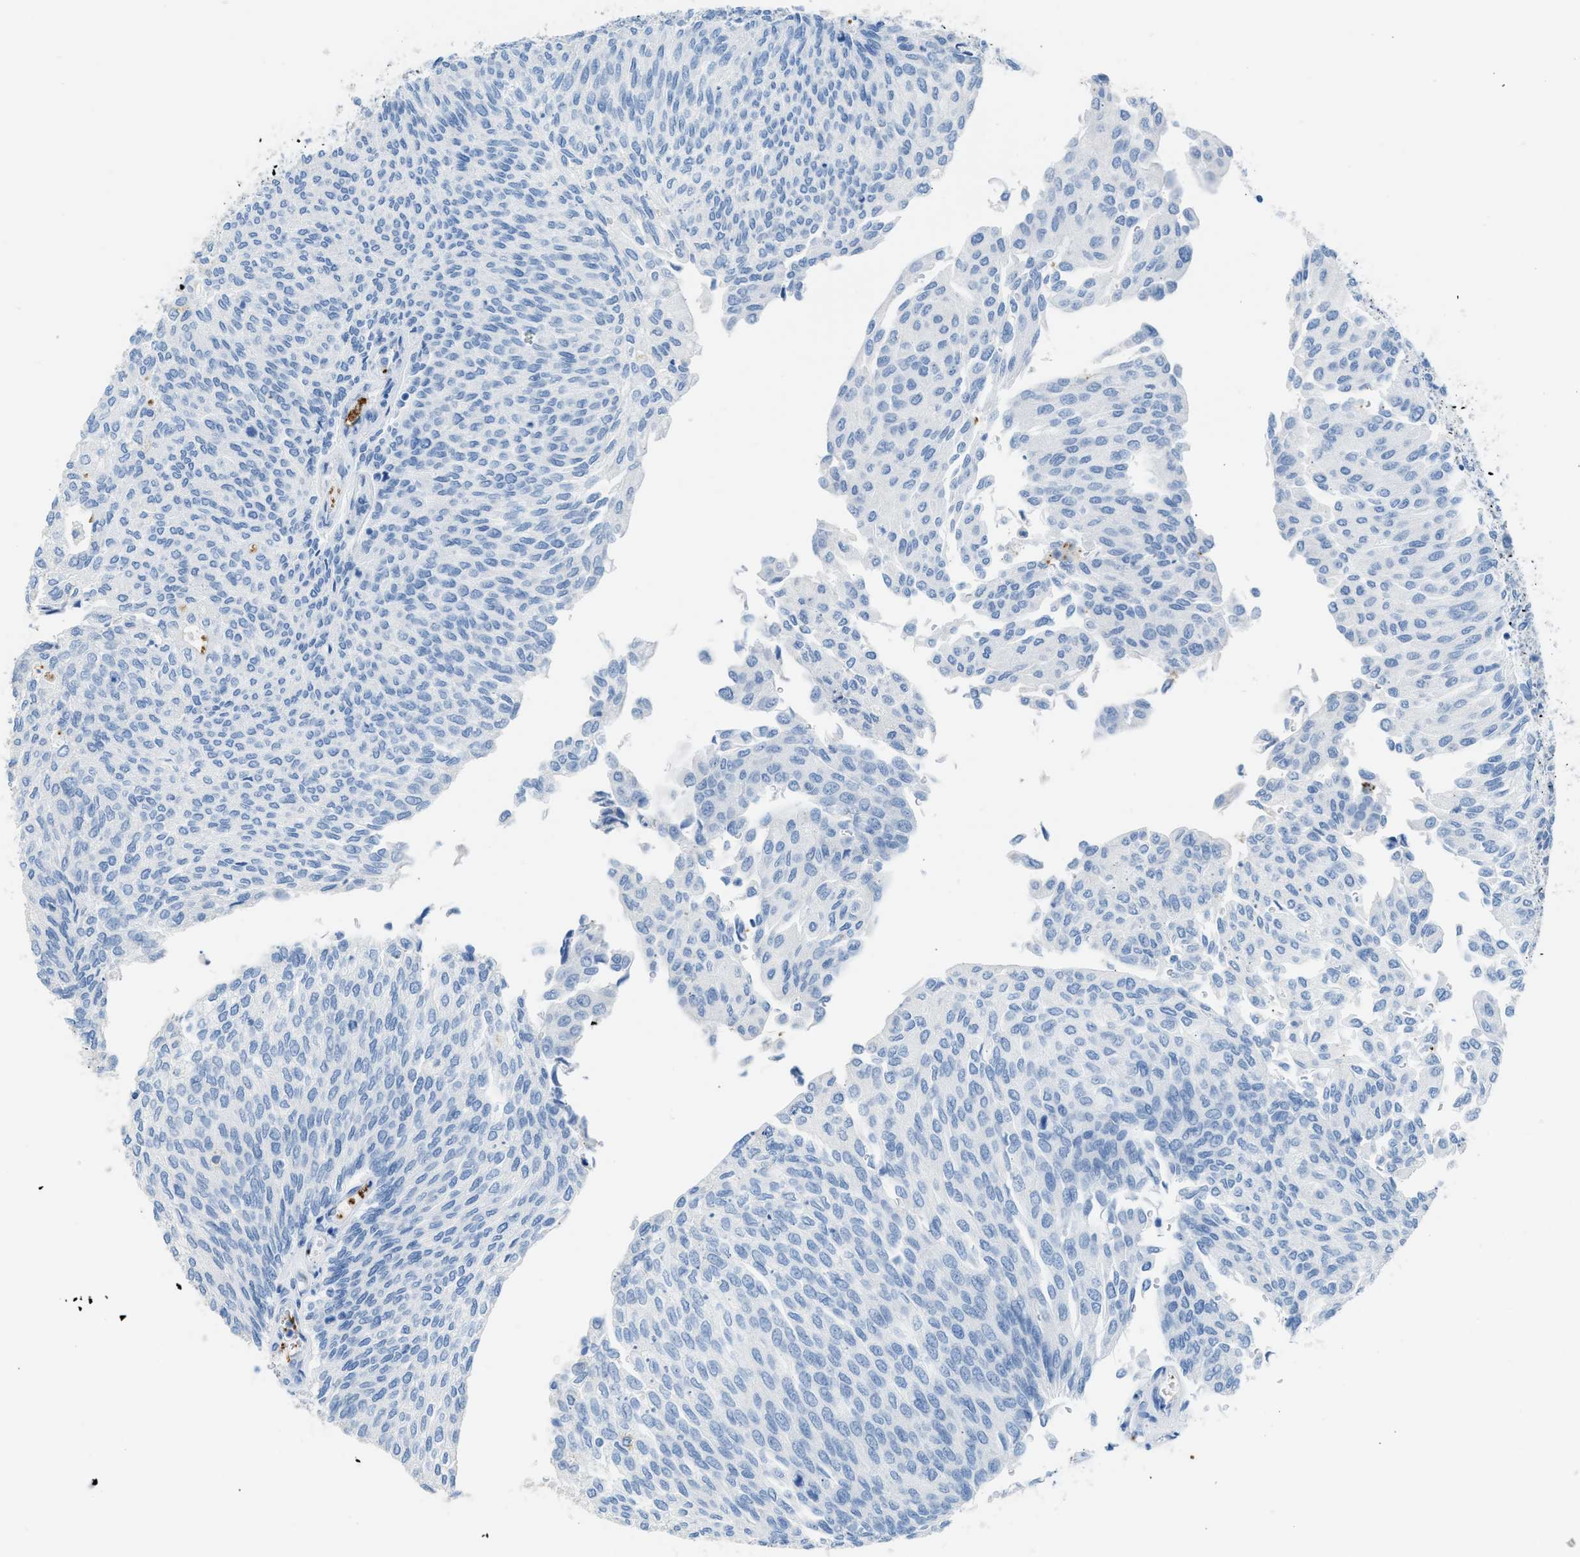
{"staining": {"intensity": "negative", "quantity": "none", "location": "none"}, "tissue": "urothelial cancer", "cell_type": "Tumor cells", "image_type": "cancer", "snomed": [{"axis": "morphology", "description": "Urothelial carcinoma, Low grade"}, {"axis": "topography", "description": "Urinary bladder"}], "caption": "IHC micrograph of urothelial cancer stained for a protein (brown), which demonstrates no positivity in tumor cells.", "gene": "FAIM2", "patient": {"sex": "female", "age": 79}}